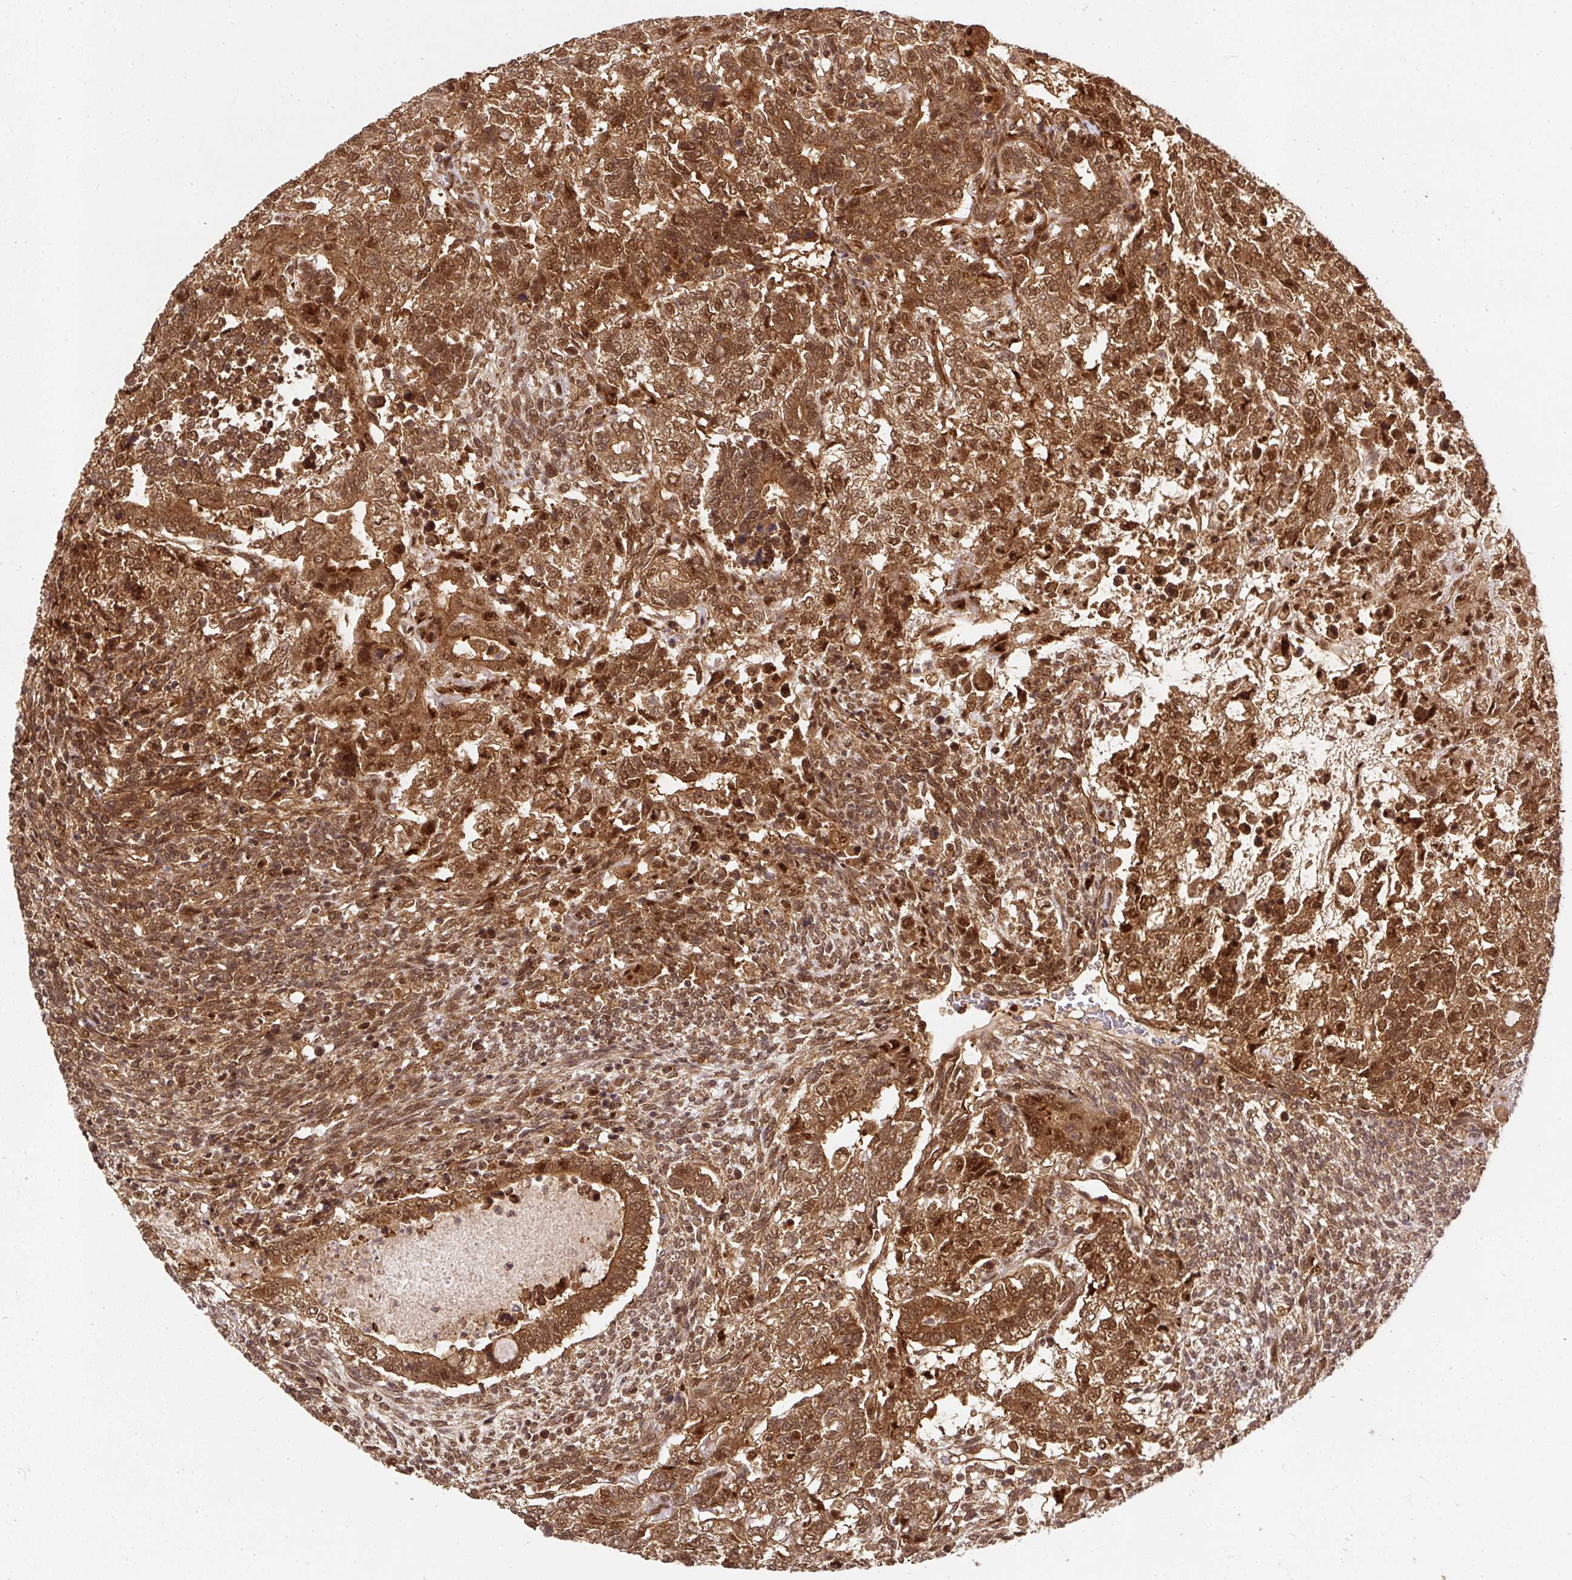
{"staining": {"intensity": "strong", "quantity": ">75%", "location": "cytoplasmic/membranous,nuclear"}, "tissue": "testis cancer", "cell_type": "Tumor cells", "image_type": "cancer", "snomed": [{"axis": "morphology", "description": "Carcinoma, Embryonal, NOS"}, {"axis": "topography", "description": "Testis"}], "caption": "A photomicrograph of human embryonal carcinoma (testis) stained for a protein reveals strong cytoplasmic/membranous and nuclear brown staining in tumor cells.", "gene": "PSMD1", "patient": {"sex": "male", "age": 23}}